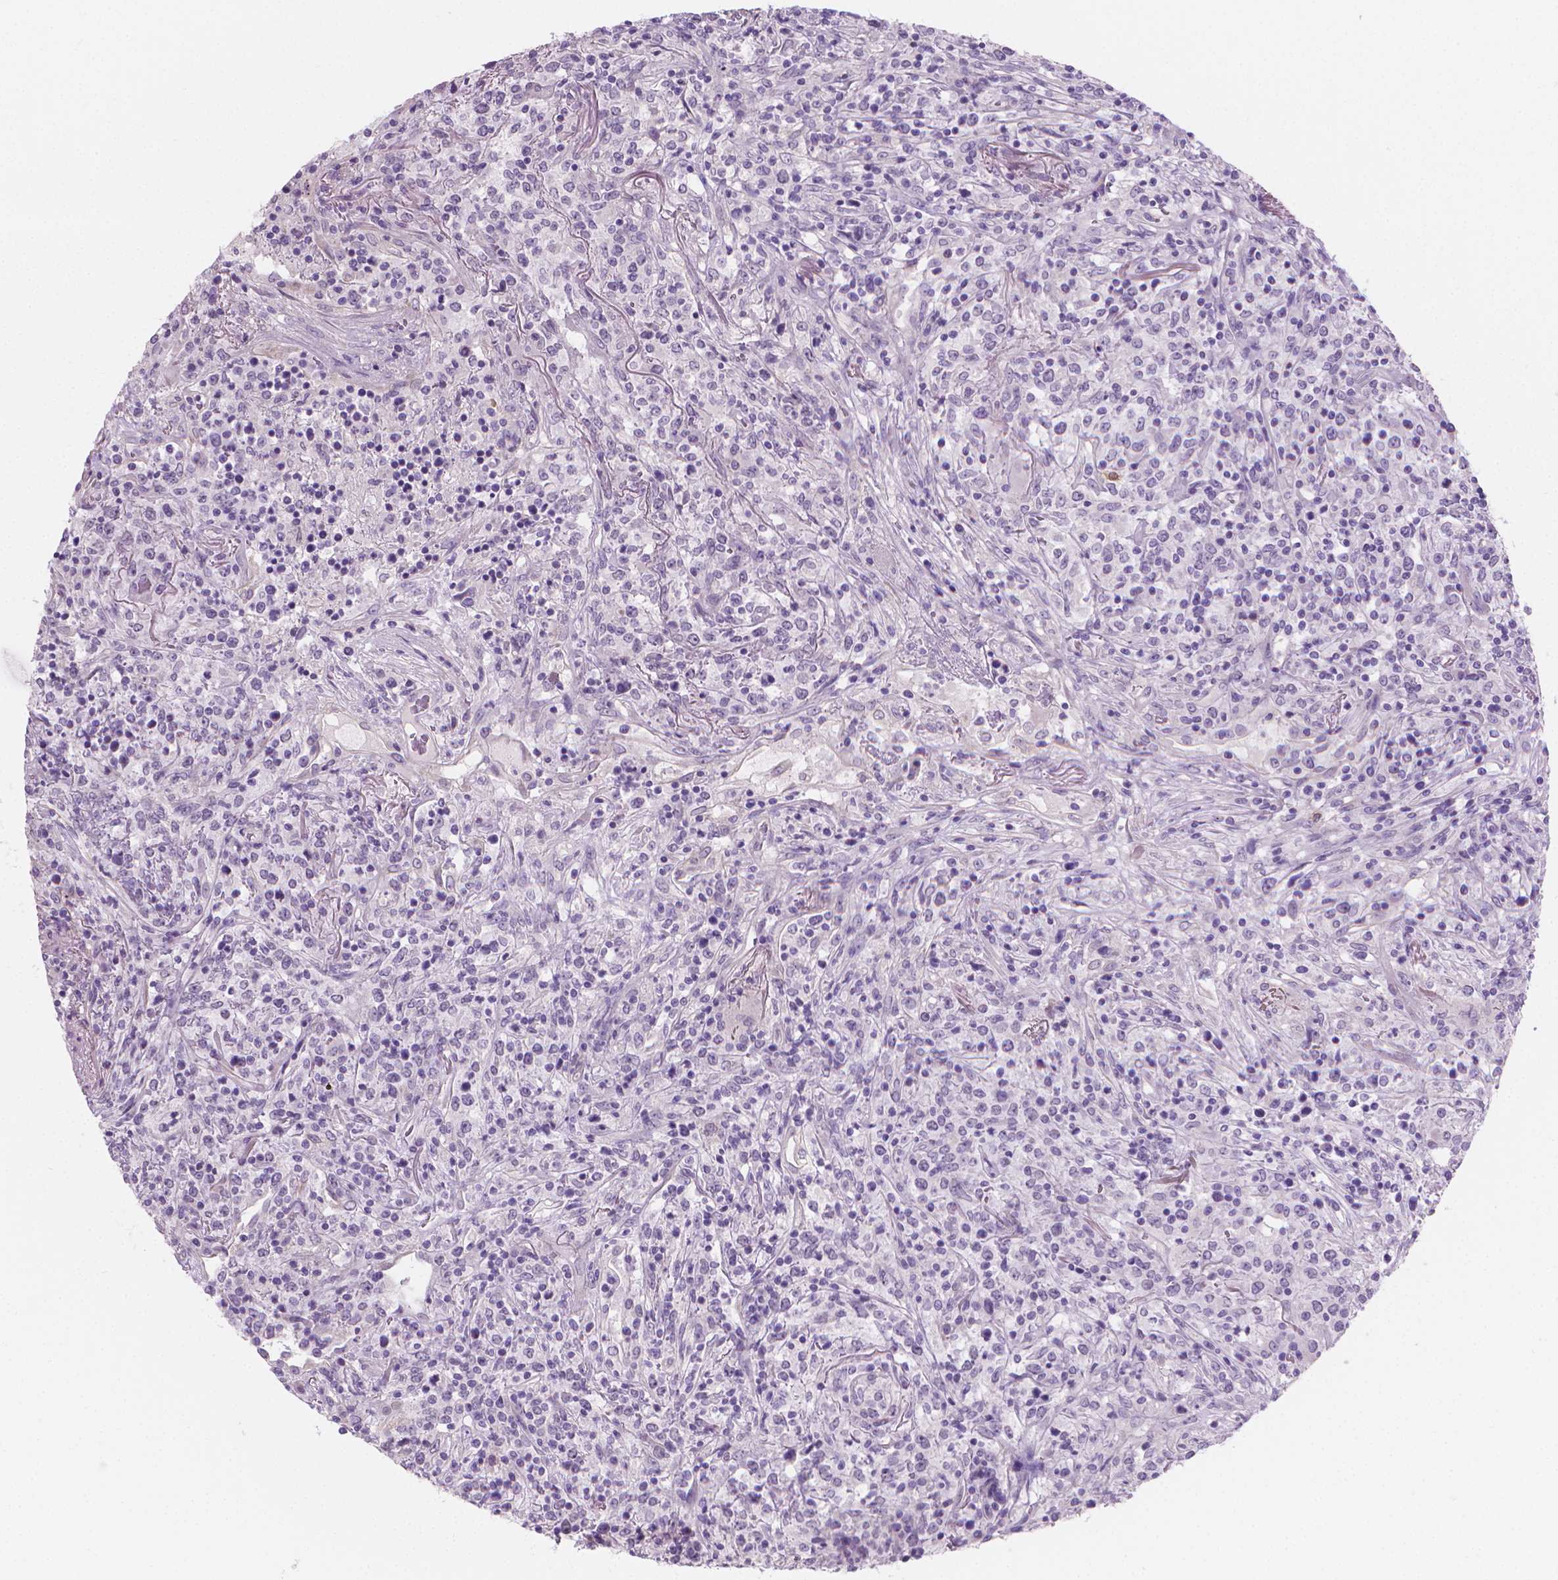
{"staining": {"intensity": "negative", "quantity": "none", "location": "none"}, "tissue": "lymphoma", "cell_type": "Tumor cells", "image_type": "cancer", "snomed": [{"axis": "morphology", "description": "Malignant lymphoma, non-Hodgkin's type, High grade"}, {"axis": "topography", "description": "Lung"}], "caption": "The photomicrograph exhibits no staining of tumor cells in lymphoma.", "gene": "GSDMA", "patient": {"sex": "male", "age": 79}}